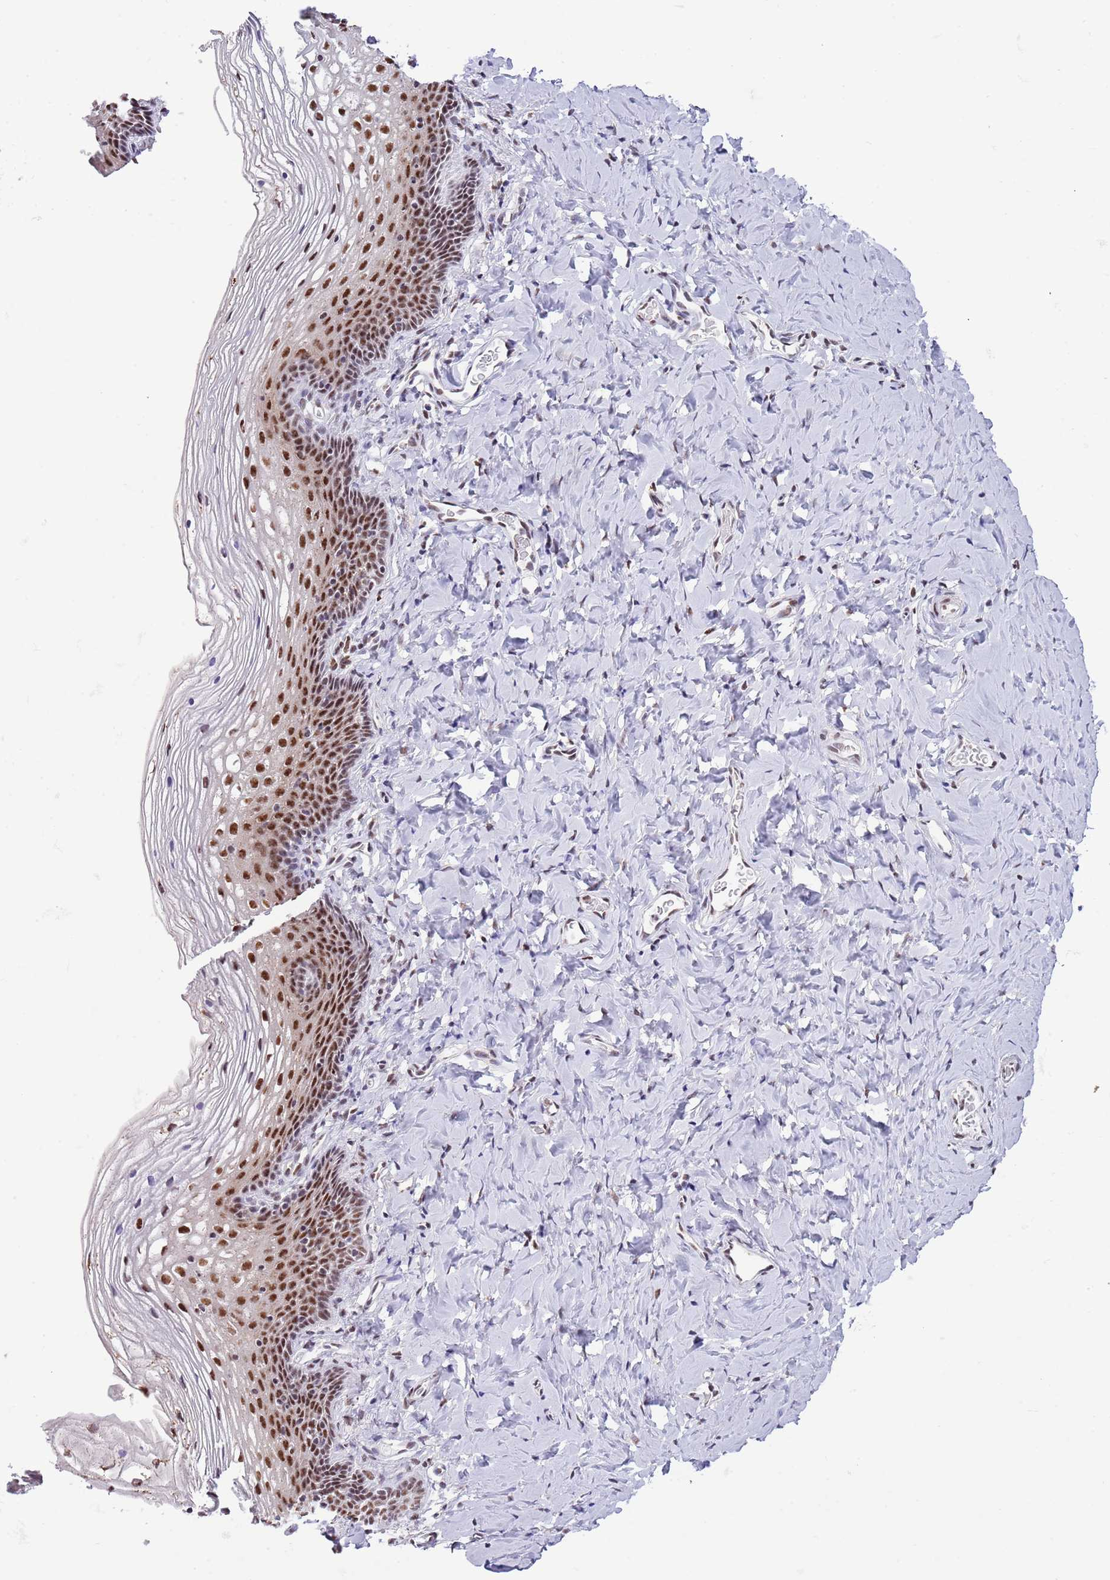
{"staining": {"intensity": "strong", "quantity": ">75%", "location": "nuclear"}, "tissue": "vagina", "cell_type": "Squamous epithelial cells", "image_type": "normal", "snomed": [{"axis": "morphology", "description": "Normal tissue, NOS"}, {"axis": "topography", "description": "Vagina"}], "caption": "Squamous epithelial cells demonstrate high levels of strong nuclear positivity in about >75% of cells in unremarkable human vagina.", "gene": "SF3A2", "patient": {"sex": "female", "age": 60}}